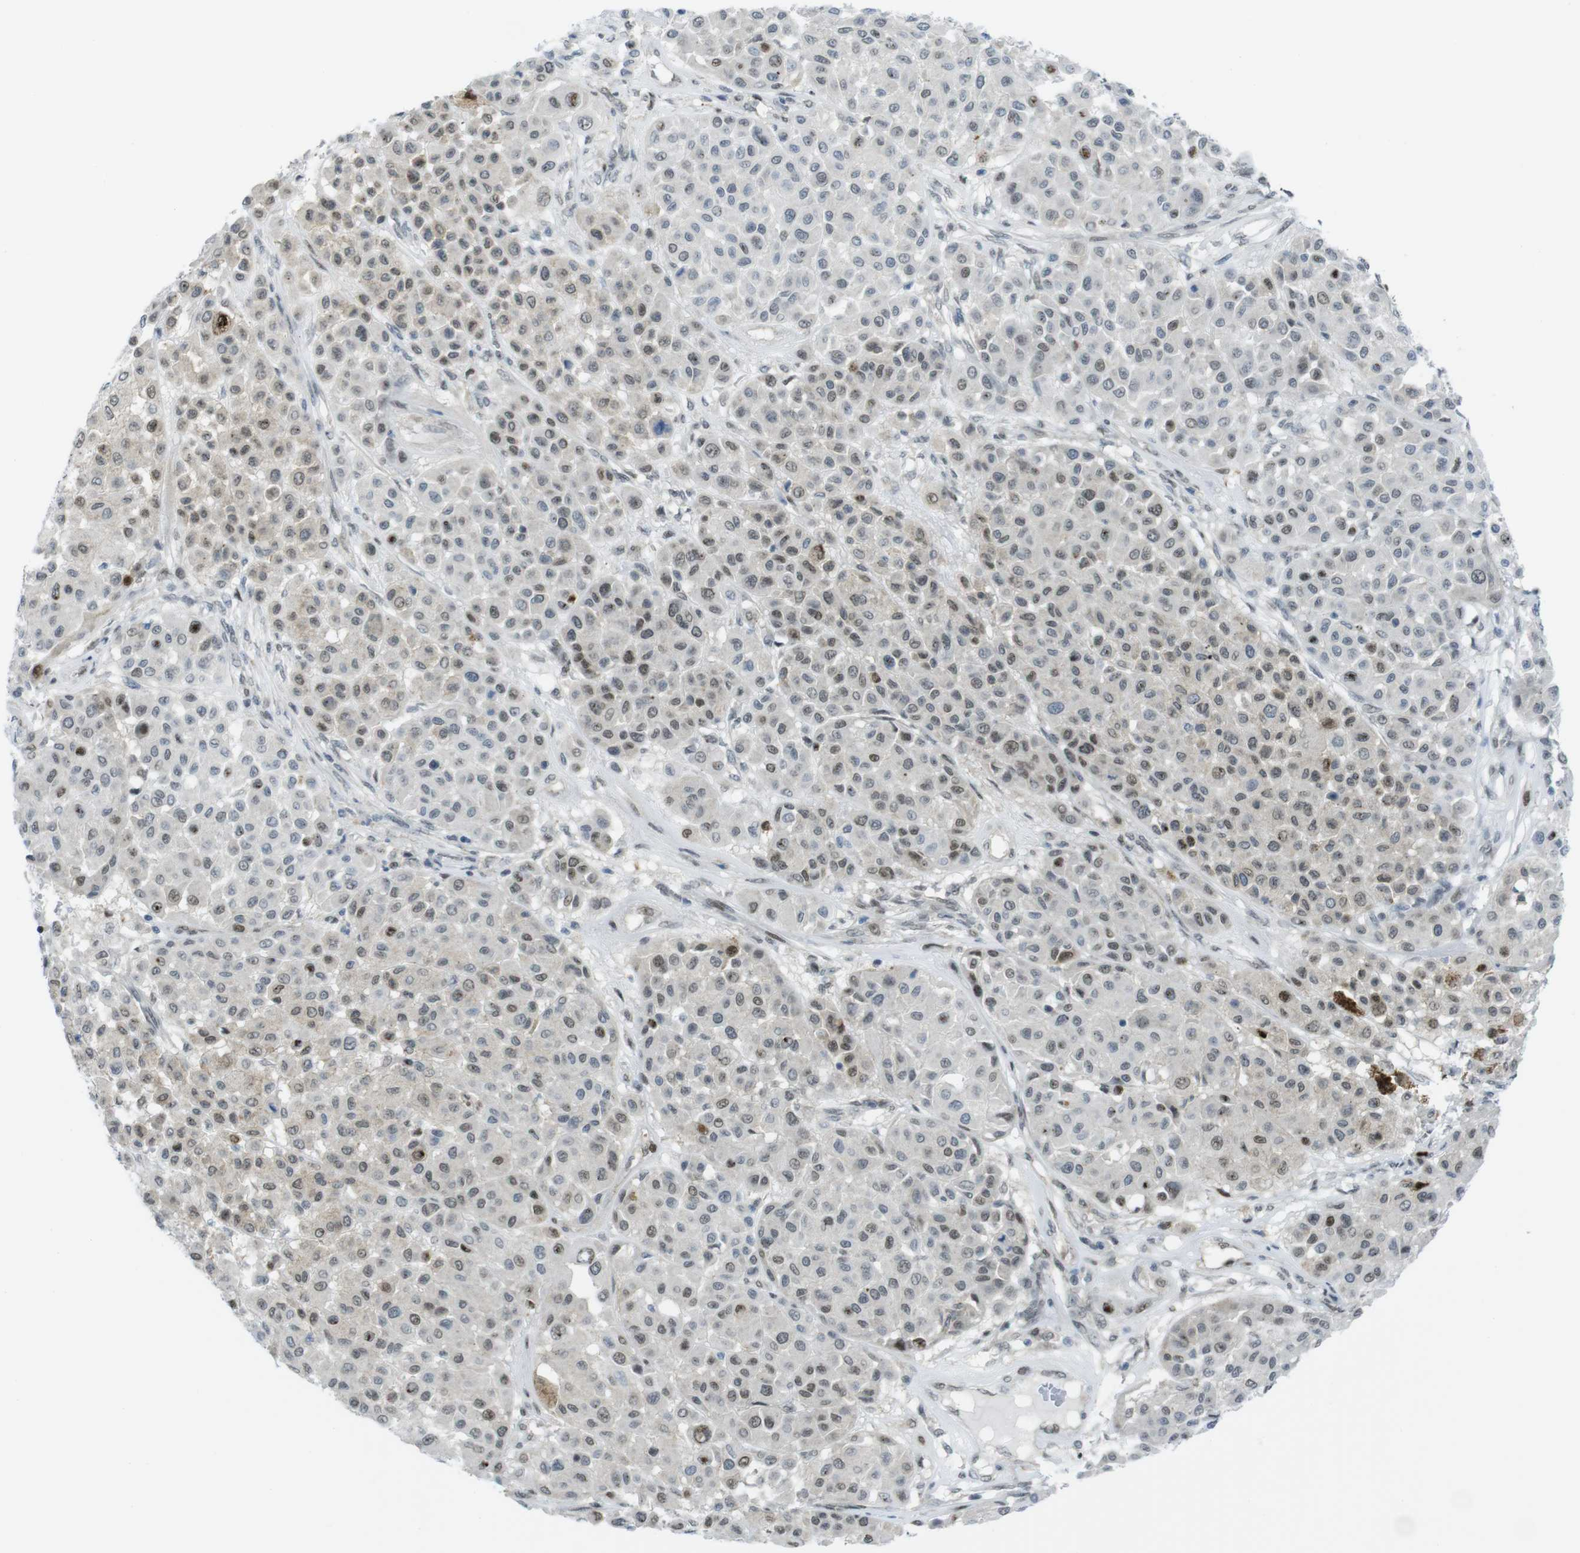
{"staining": {"intensity": "moderate", "quantity": "25%-75%", "location": "nuclear"}, "tissue": "melanoma", "cell_type": "Tumor cells", "image_type": "cancer", "snomed": [{"axis": "morphology", "description": "Malignant melanoma, Metastatic site"}, {"axis": "topography", "description": "Soft tissue"}], "caption": "Immunohistochemical staining of melanoma exhibits medium levels of moderate nuclear positivity in about 25%-75% of tumor cells.", "gene": "UBB", "patient": {"sex": "male", "age": 41}}